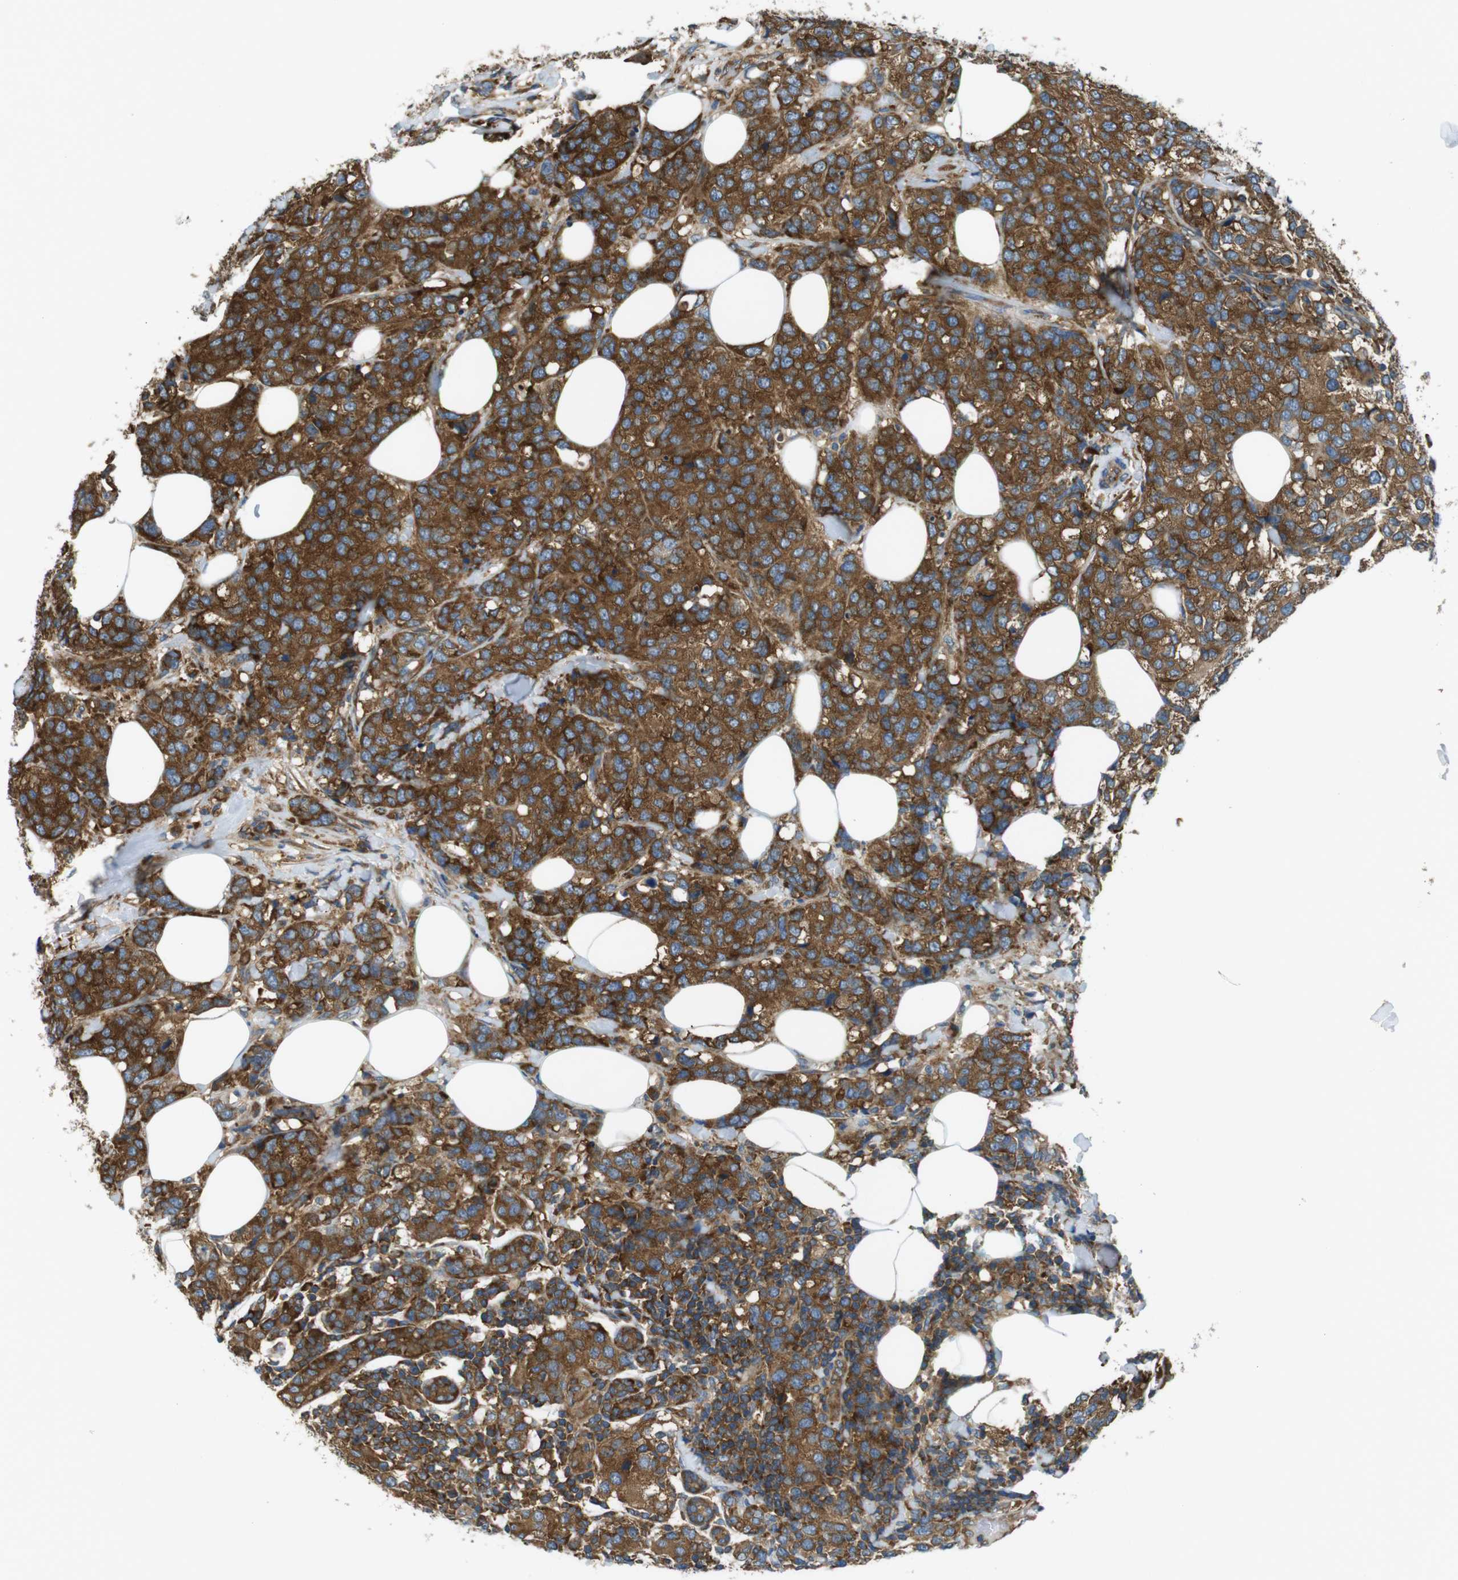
{"staining": {"intensity": "strong", "quantity": ">75%", "location": "cytoplasmic/membranous"}, "tissue": "breast cancer", "cell_type": "Tumor cells", "image_type": "cancer", "snomed": [{"axis": "morphology", "description": "Lobular carcinoma"}, {"axis": "topography", "description": "Breast"}], "caption": "Protein analysis of breast lobular carcinoma tissue demonstrates strong cytoplasmic/membranous expression in approximately >75% of tumor cells.", "gene": "TSC1", "patient": {"sex": "female", "age": 59}}